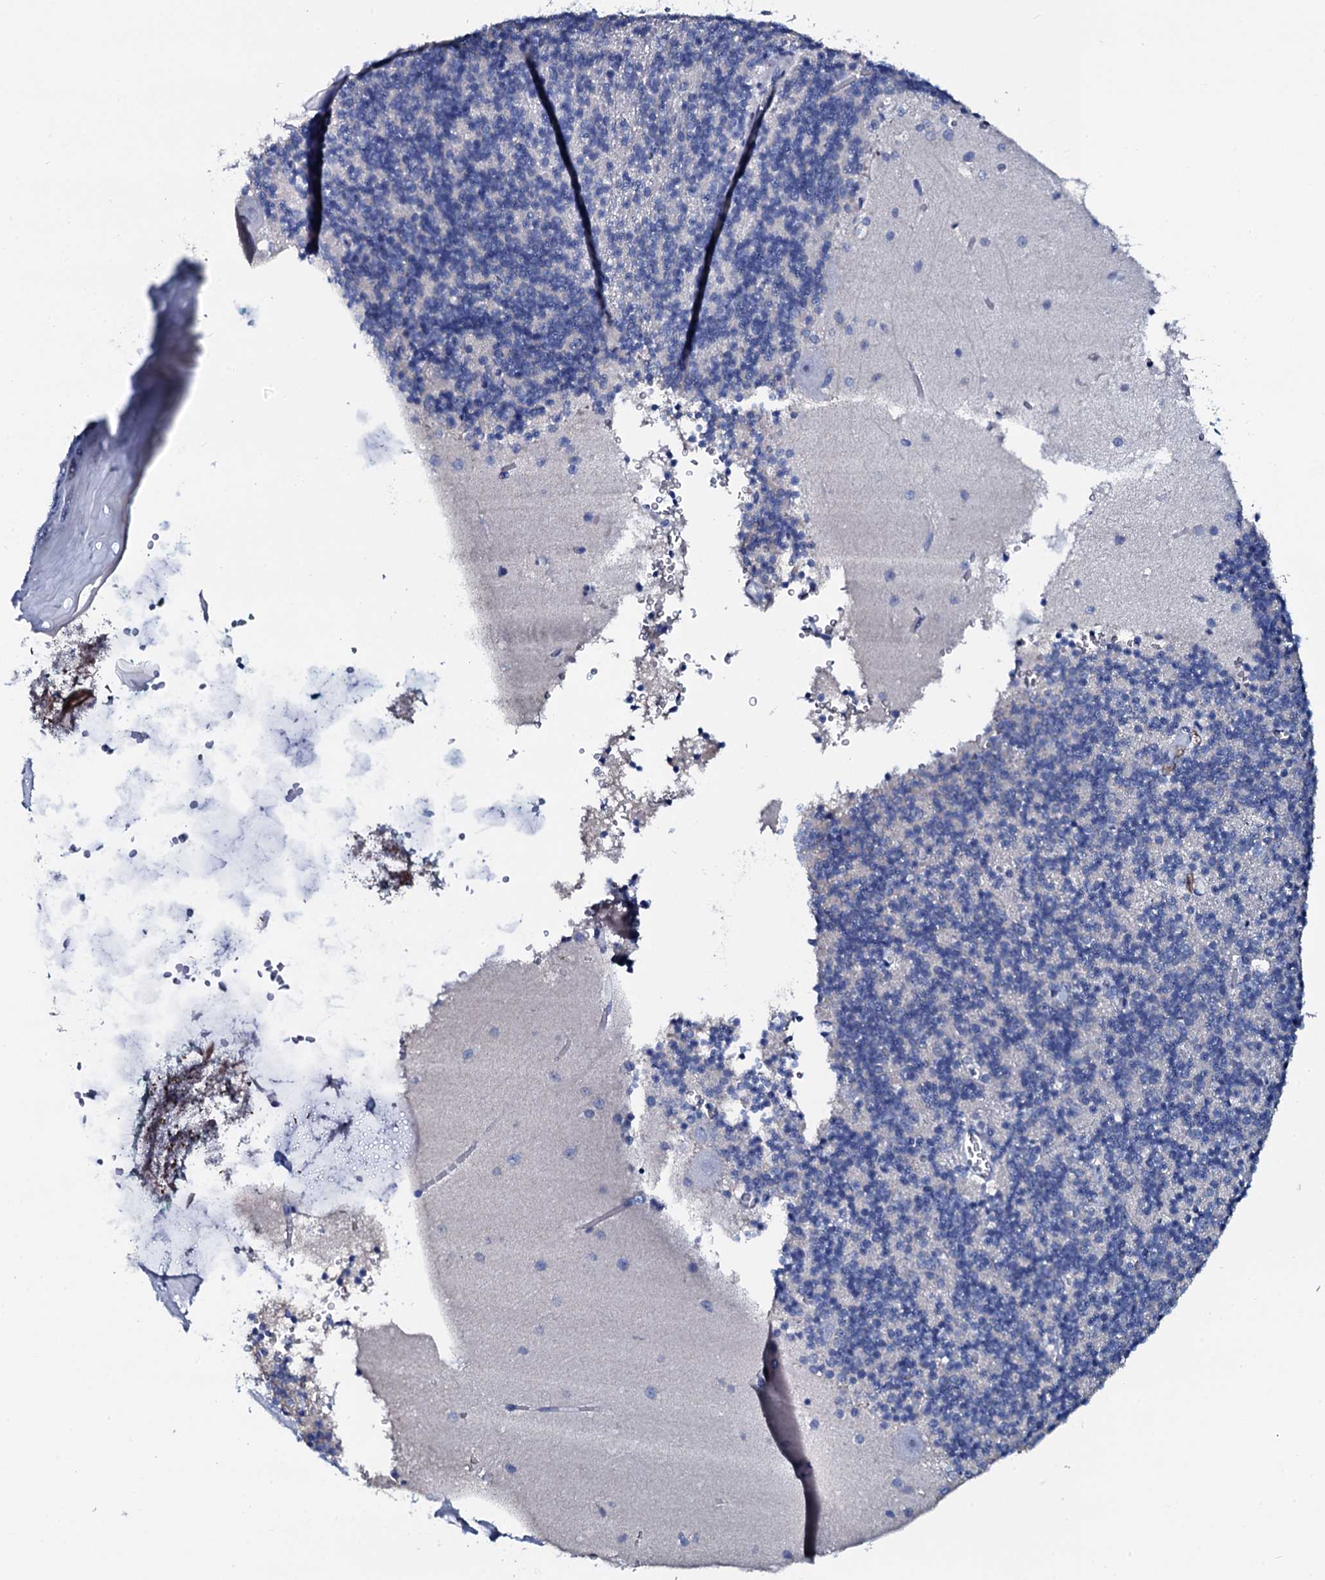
{"staining": {"intensity": "negative", "quantity": "none", "location": "none"}, "tissue": "cerebellum", "cell_type": "Cells in granular layer", "image_type": "normal", "snomed": [{"axis": "morphology", "description": "Normal tissue, NOS"}, {"axis": "topography", "description": "Cerebellum"}], "caption": "Immunohistochemistry (IHC) histopathology image of benign cerebellum stained for a protein (brown), which displays no positivity in cells in granular layer.", "gene": "GYS2", "patient": {"sex": "male", "age": 54}}